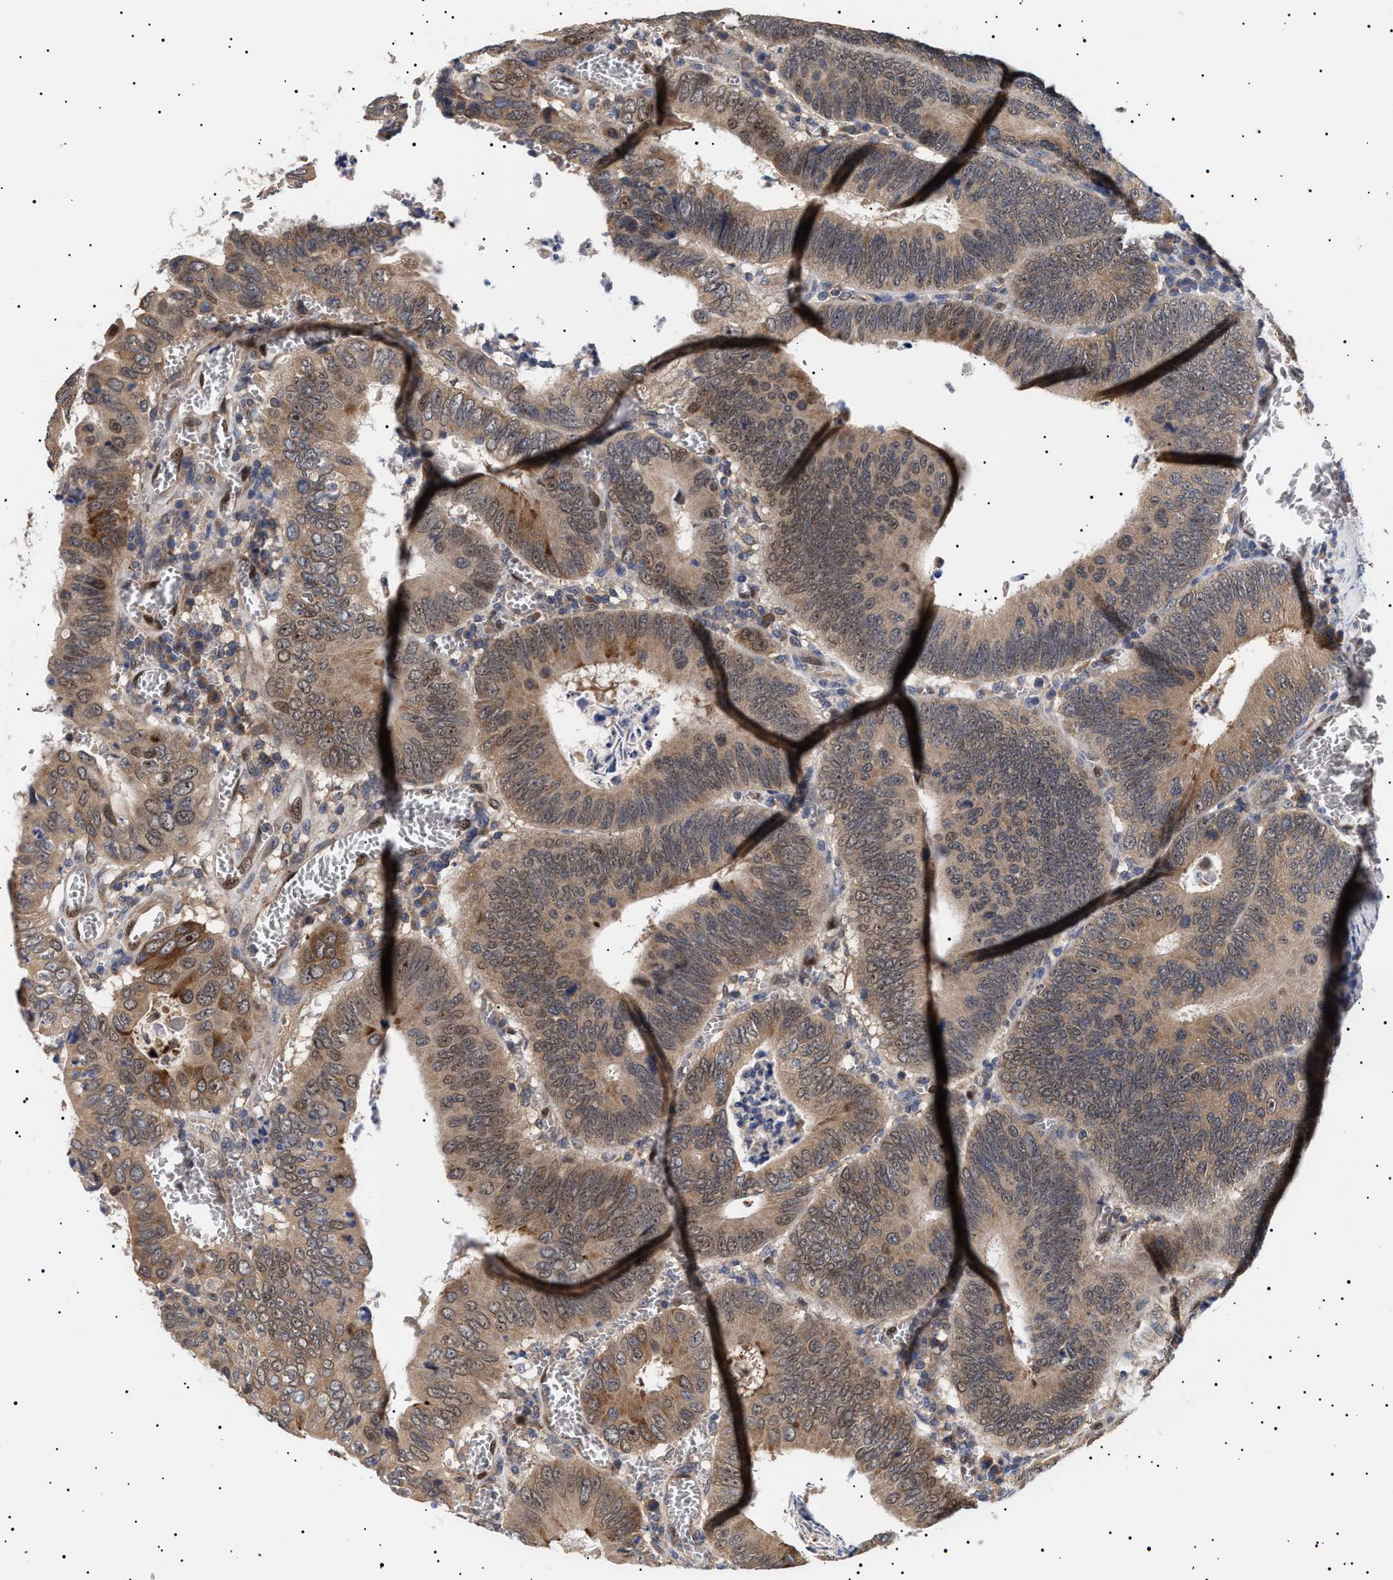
{"staining": {"intensity": "moderate", "quantity": ">75%", "location": "cytoplasmic/membranous,nuclear"}, "tissue": "colorectal cancer", "cell_type": "Tumor cells", "image_type": "cancer", "snomed": [{"axis": "morphology", "description": "Inflammation, NOS"}, {"axis": "morphology", "description": "Adenocarcinoma, NOS"}, {"axis": "topography", "description": "Colon"}], "caption": "Human adenocarcinoma (colorectal) stained with a protein marker demonstrates moderate staining in tumor cells.", "gene": "KRBA1", "patient": {"sex": "male", "age": 72}}